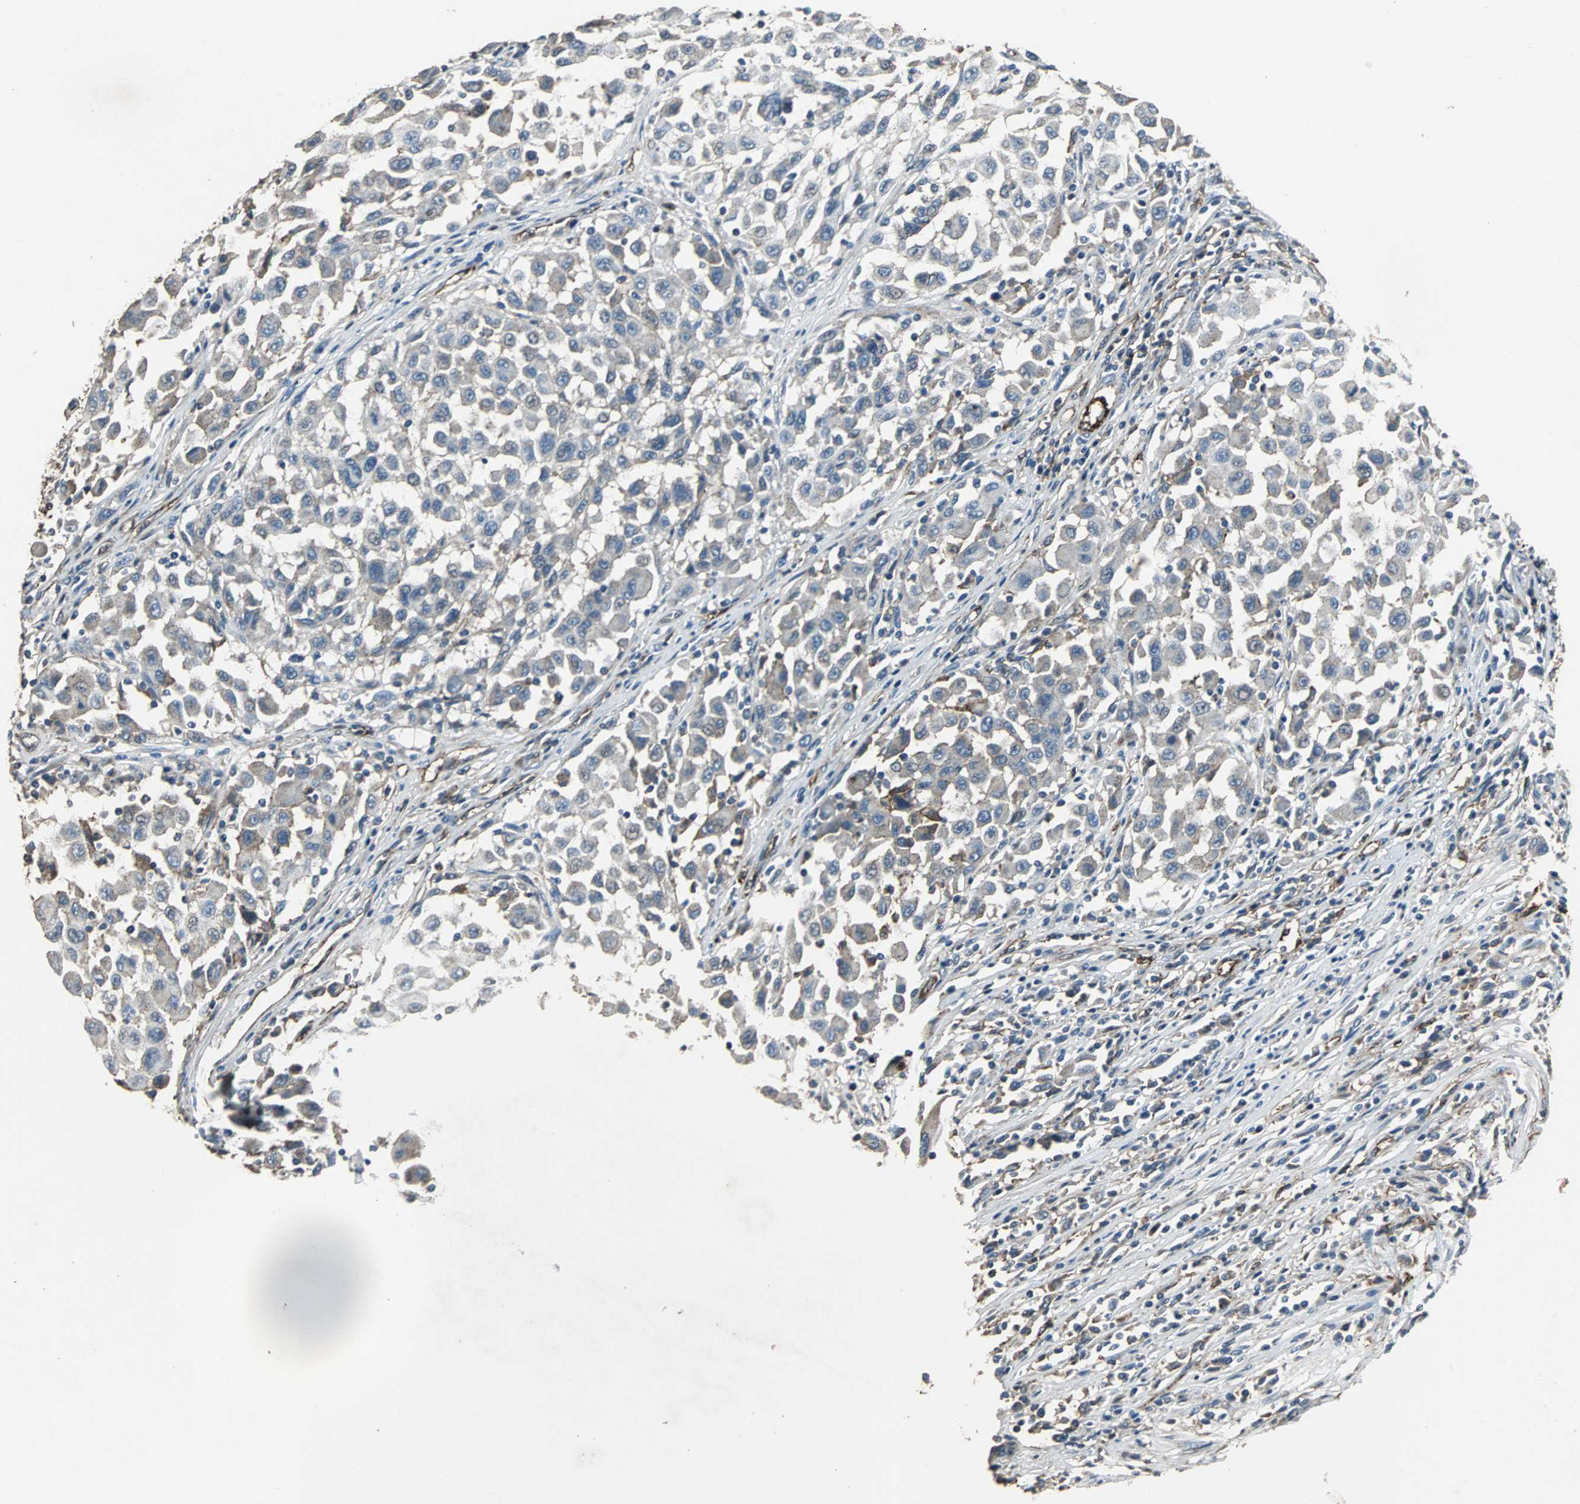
{"staining": {"intensity": "negative", "quantity": "none", "location": "none"}, "tissue": "melanoma", "cell_type": "Tumor cells", "image_type": "cancer", "snomed": [{"axis": "morphology", "description": "Malignant melanoma, Metastatic site"}, {"axis": "topography", "description": "Lymph node"}], "caption": "High power microscopy image of an IHC photomicrograph of melanoma, revealing no significant positivity in tumor cells. (Brightfield microscopy of DAB IHC at high magnification).", "gene": "F11R", "patient": {"sex": "male", "age": 61}}